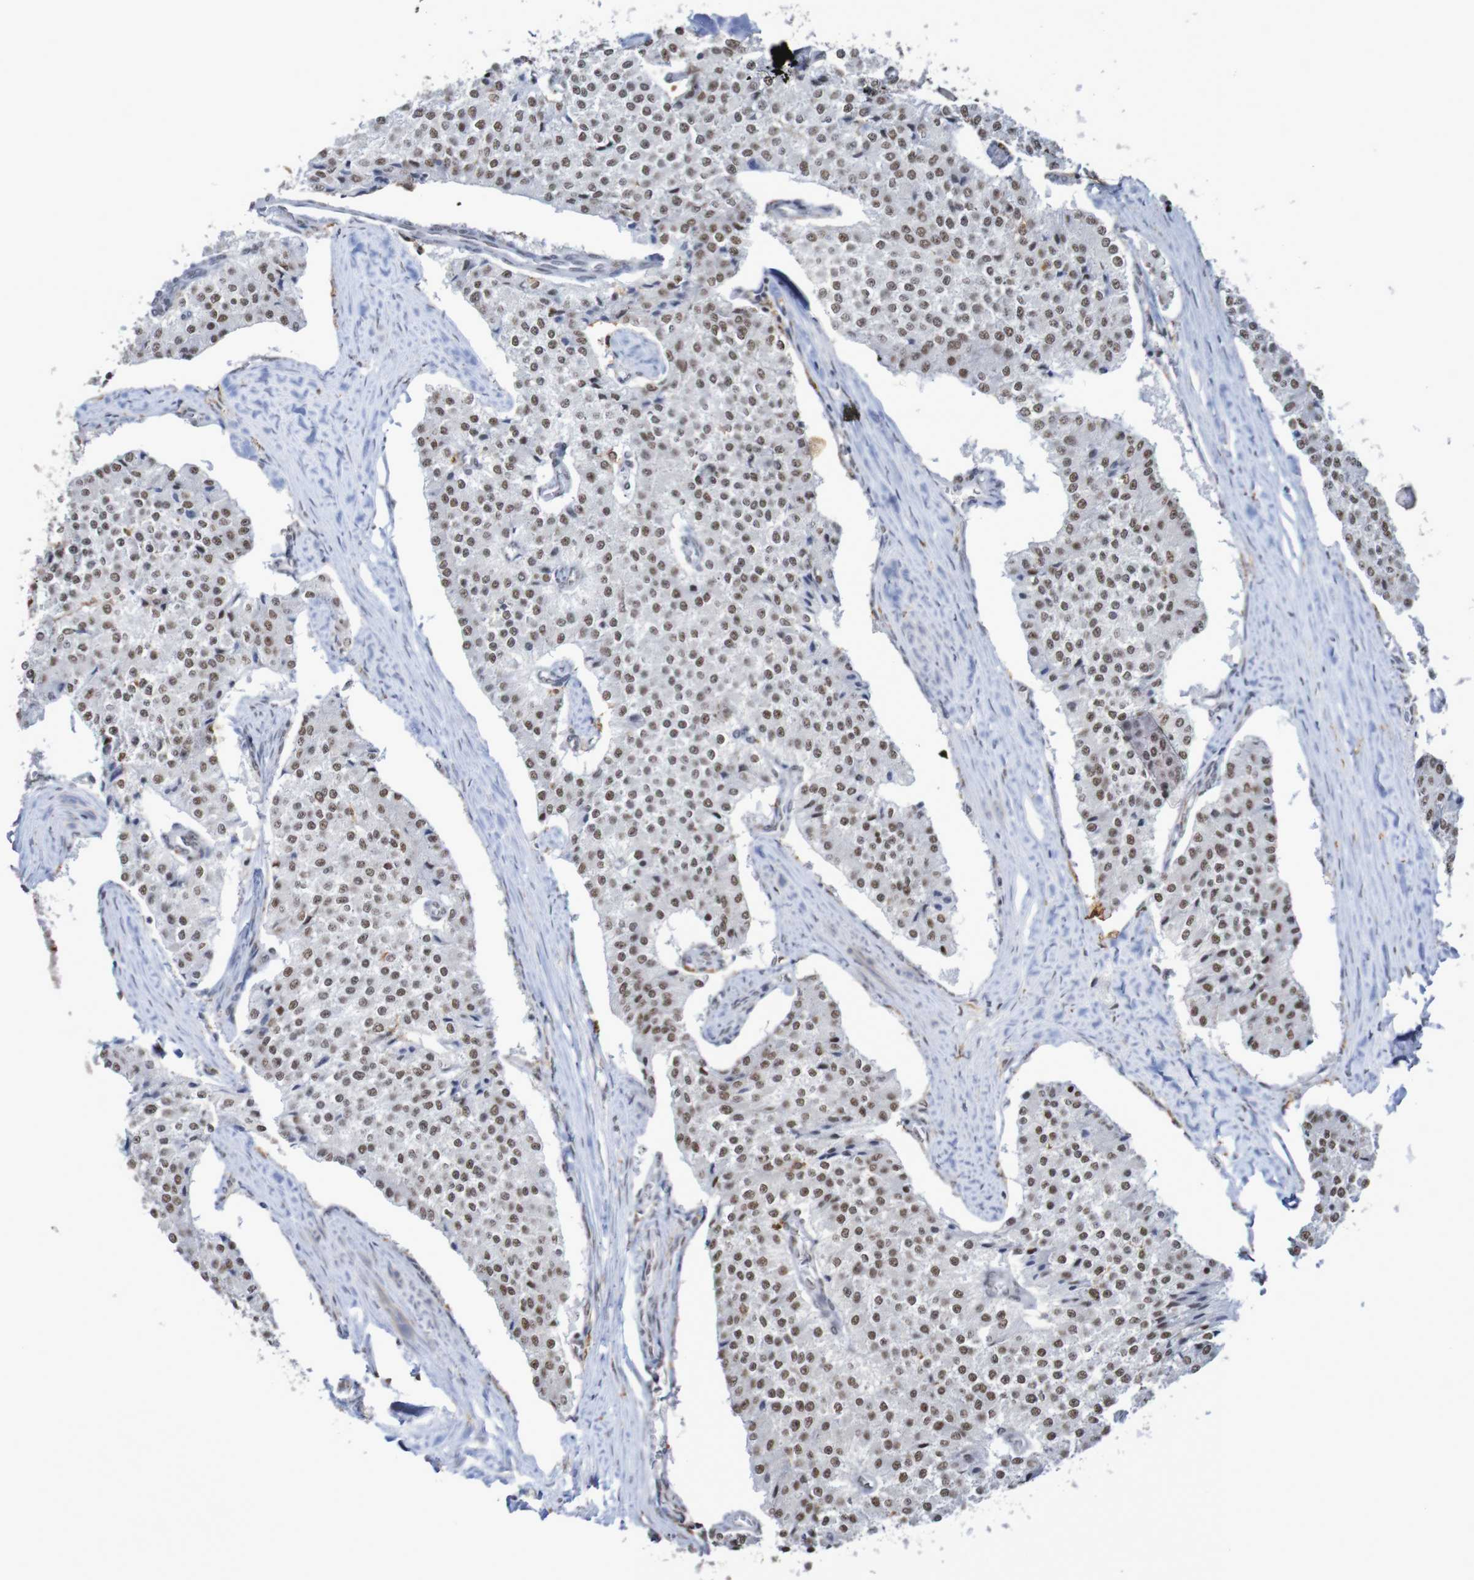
{"staining": {"intensity": "moderate", "quantity": ">75%", "location": "nuclear"}, "tissue": "carcinoid", "cell_type": "Tumor cells", "image_type": "cancer", "snomed": [{"axis": "morphology", "description": "Carcinoid, malignant, NOS"}, {"axis": "topography", "description": "Colon"}], "caption": "Carcinoid (malignant) stained with a protein marker displays moderate staining in tumor cells.", "gene": "MRTFB", "patient": {"sex": "female", "age": 52}}